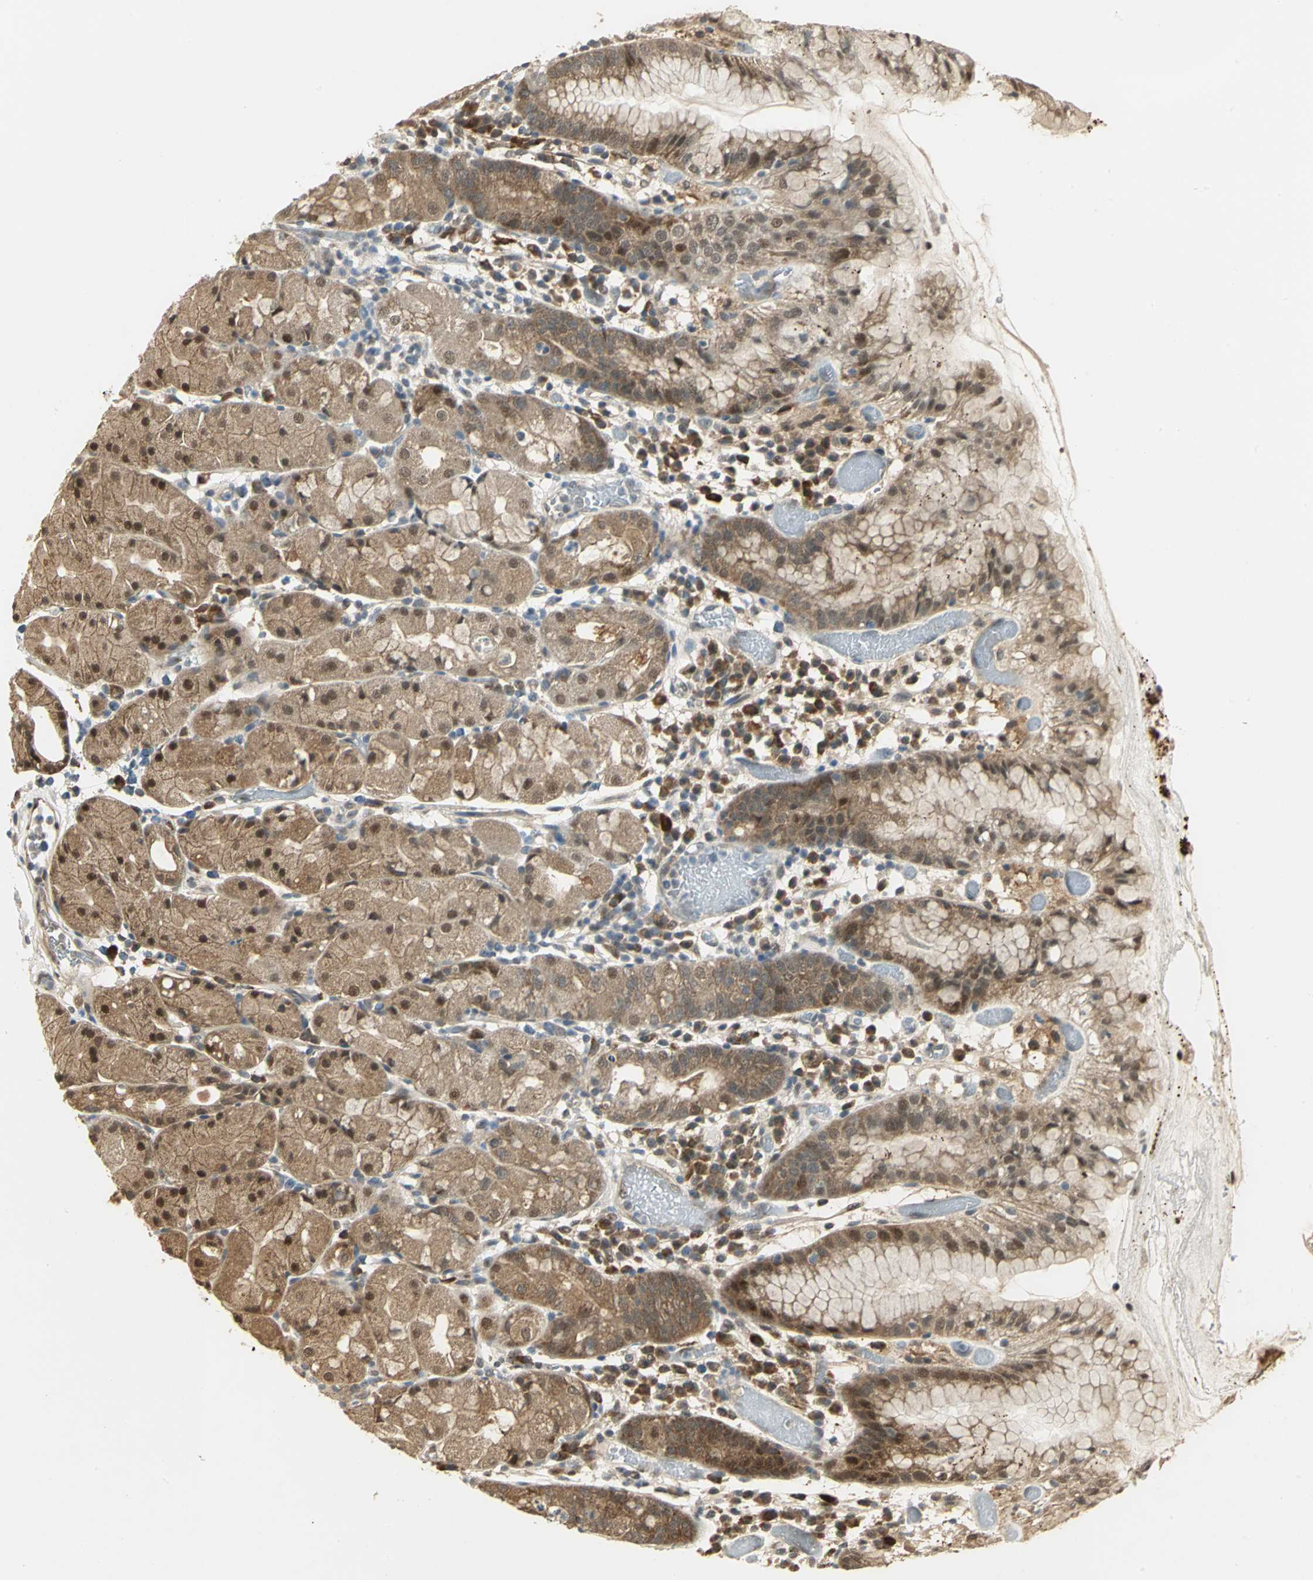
{"staining": {"intensity": "moderate", "quantity": ">75%", "location": "cytoplasmic/membranous,nuclear"}, "tissue": "stomach", "cell_type": "Glandular cells", "image_type": "normal", "snomed": [{"axis": "morphology", "description": "Normal tissue, NOS"}, {"axis": "topography", "description": "Stomach"}, {"axis": "topography", "description": "Stomach, lower"}], "caption": "High-power microscopy captured an immunohistochemistry photomicrograph of normal stomach, revealing moderate cytoplasmic/membranous,nuclear staining in about >75% of glandular cells.", "gene": "PSMC4", "patient": {"sex": "female", "age": 75}}